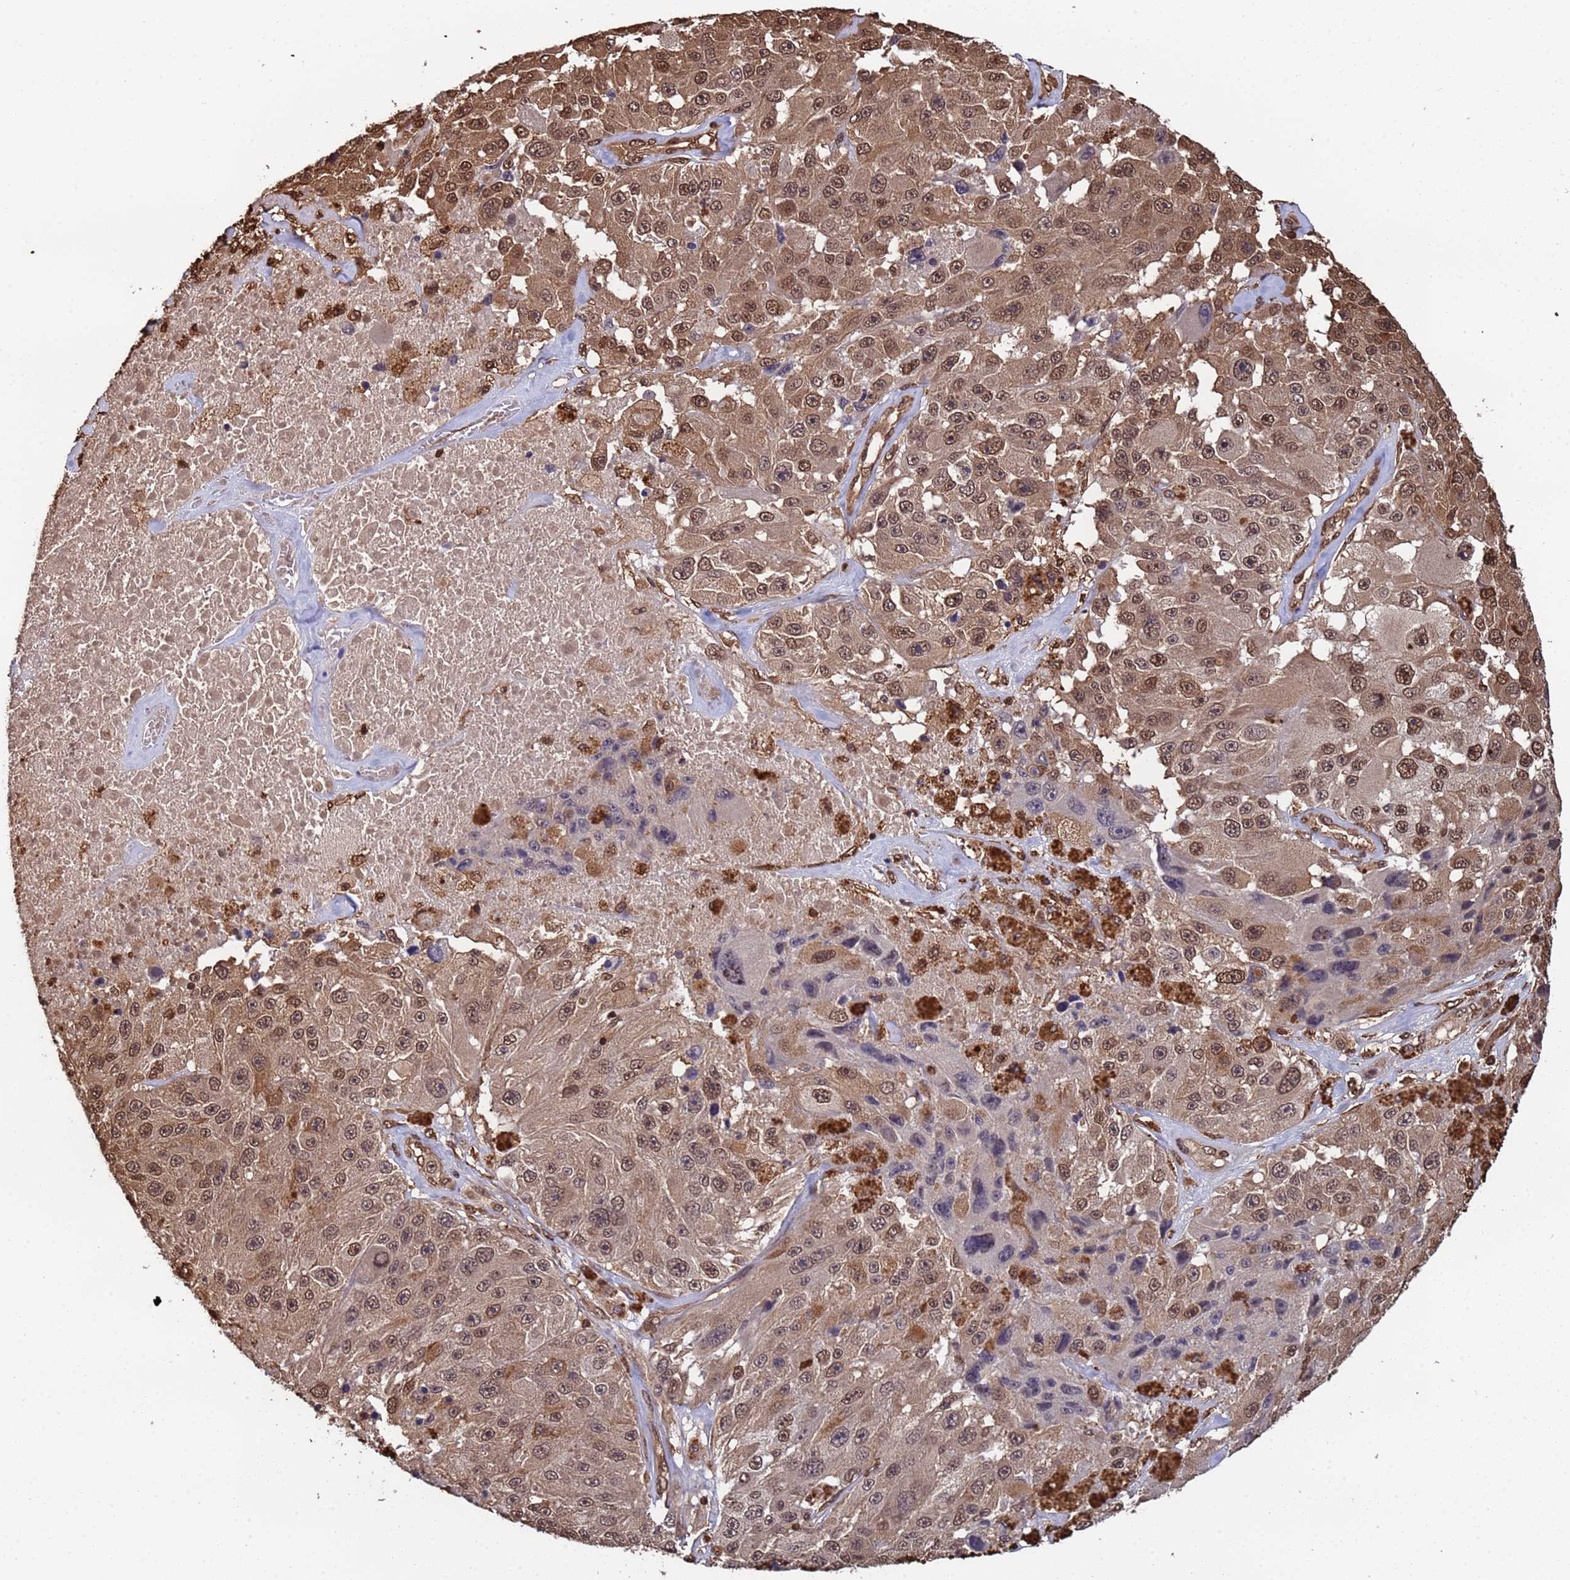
{"staining": {"intensity": "moderate", "quantity": ">75%", "location": "cytoplasmic/membranous,nuclear"}, "tissue": "melanoma", "cell_type": "Tumor cells", "image_type": "cancer", "snomed": [{"axis": "morphology", "description": "Malignant melanoma, Metastatic site"}, {"axis": "topography", "description": "Lymph node"}], "caption": "Immunohistochemistry (IHC) photomicrograph of melanoma stained for a protein (brown), which exhibits medium levels of moderate cytoplasmic/membranous and nuclear positivity in about >75% of tumor cells.", "gene": "SUMO4", "patient": {"sex": "male", "age": 62}}